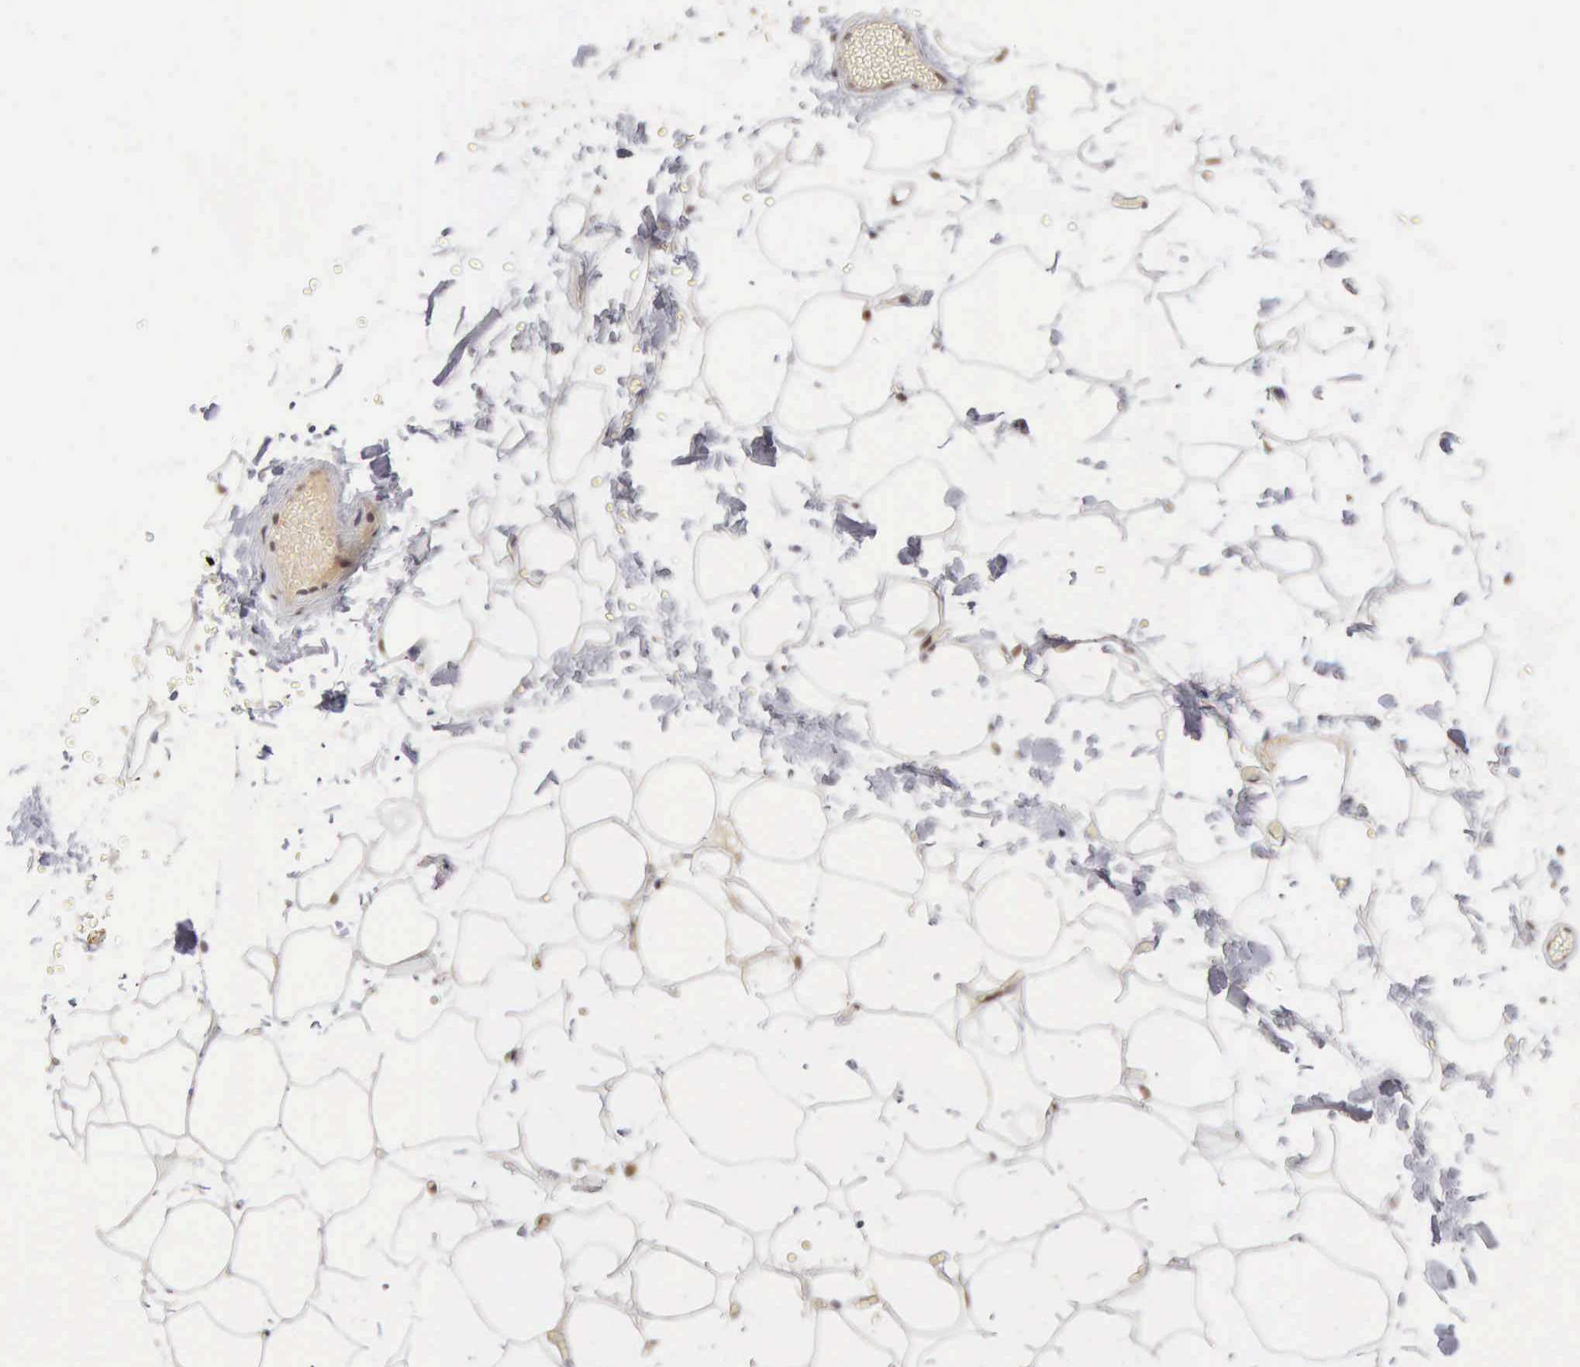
{"staining": {"intensity": "negative", "quantity": "none", "location": "none"}, "tissue": "adipose tissue", "cell_type": "Adipocytes", "image_type": "normal", "snomed": [{"axis": "morphology", "description": "Normal tissue, NOS"}, {"axis": "morphology", "description": "Fibrosis, NOS"}, {"axis": "topography", "description": "Breast"}], "caption": "The micrograph demonstrates no significant staining in adipocytes of adipose tissue.", "gene": "CDKN2A", "patient": {"sex": "female", "age": 24}}